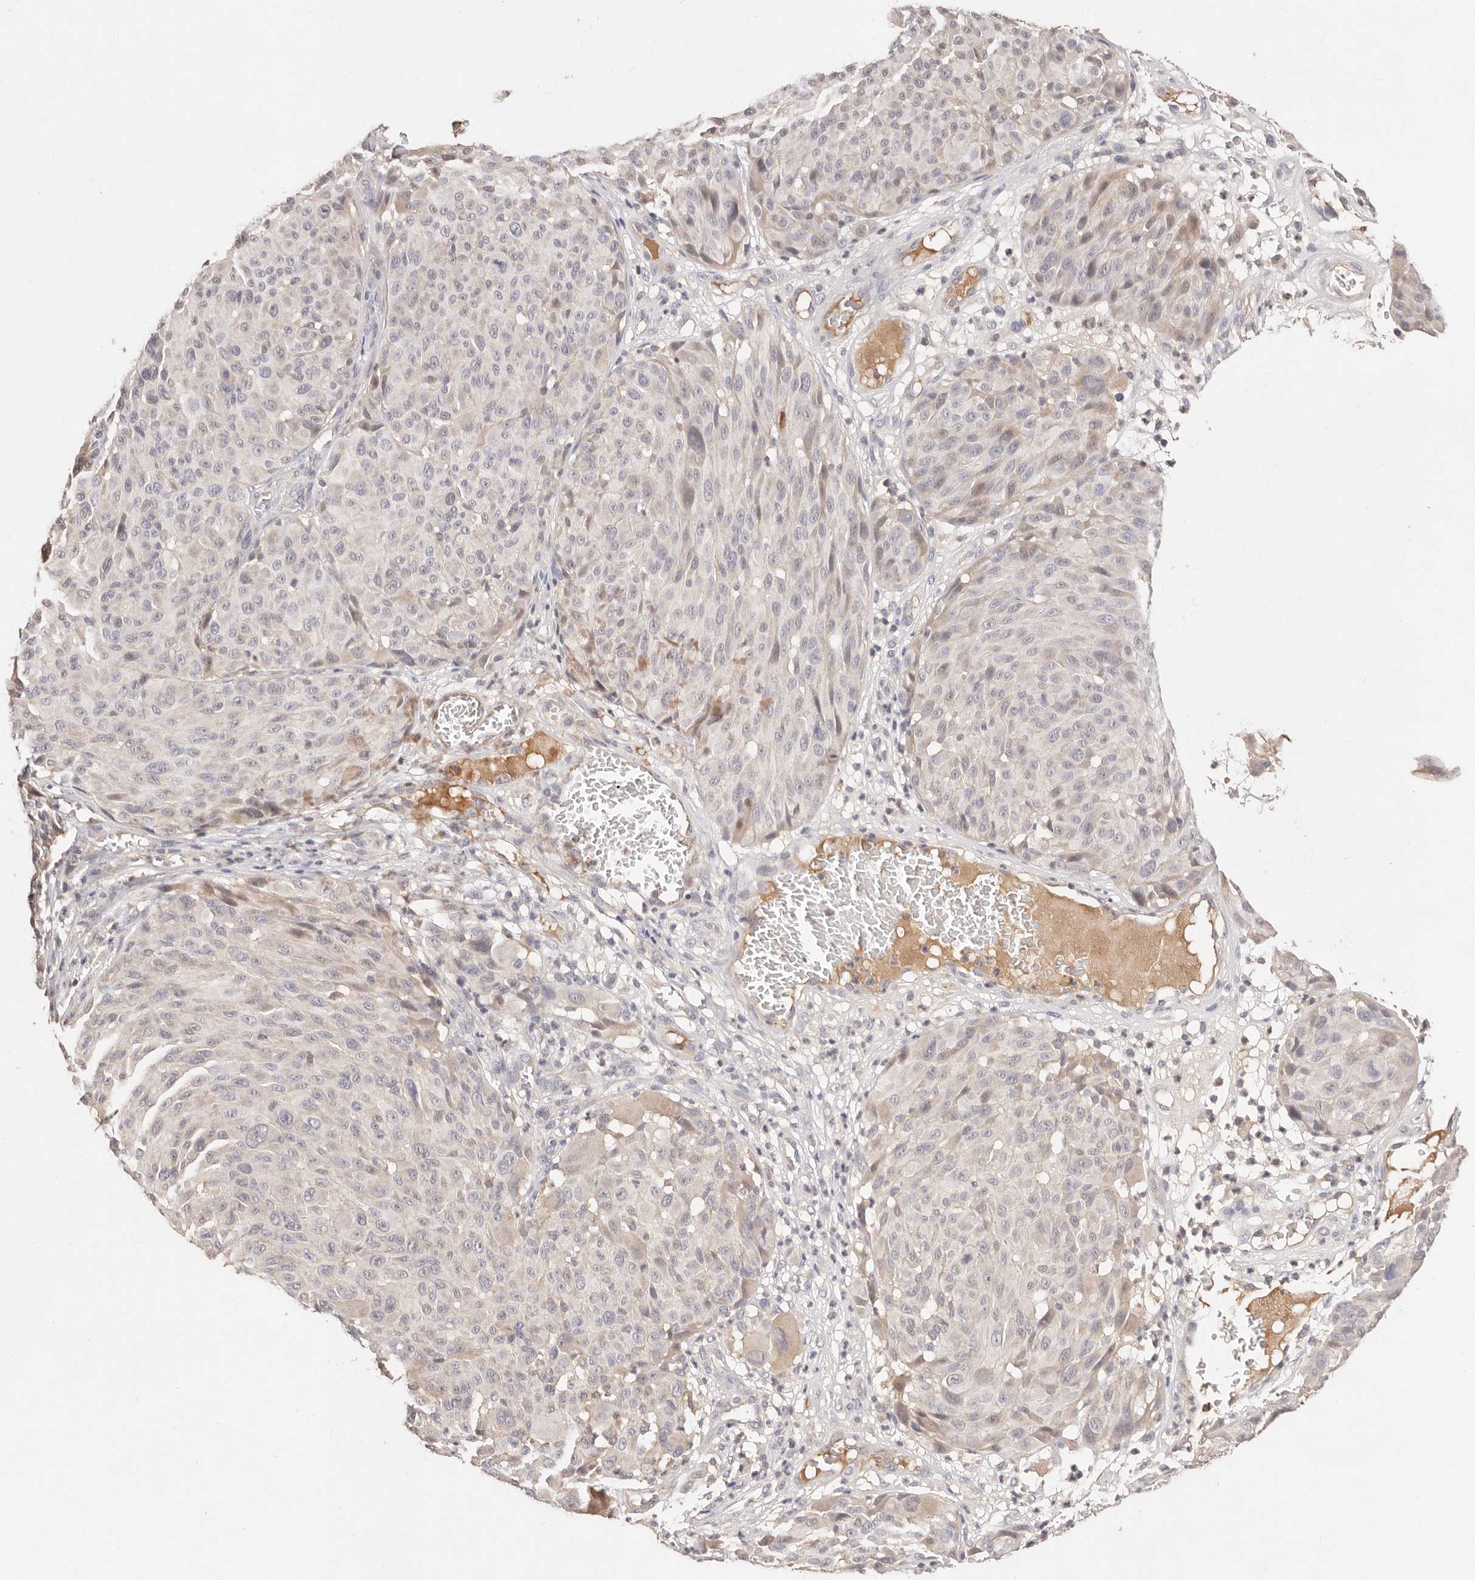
{"staining": {"intensity": "negative", "quantity": "none", "location": "none"}, "tissue": "melanoma", "cell_type": "Tumor cells", "image_type": "cancer", "snomed": [{"axis": "morphology", "description": "Malignant melanoma, NOS"}, {"axis": "topography", "description": "Skin"}], "caption": "A high-resolution histopathology image shows IHC staining of melanoma, which exhibits no significant positivity in tumor cells.", "gene": "CXADR", "patient": {"sex": "male", "age": 83}}